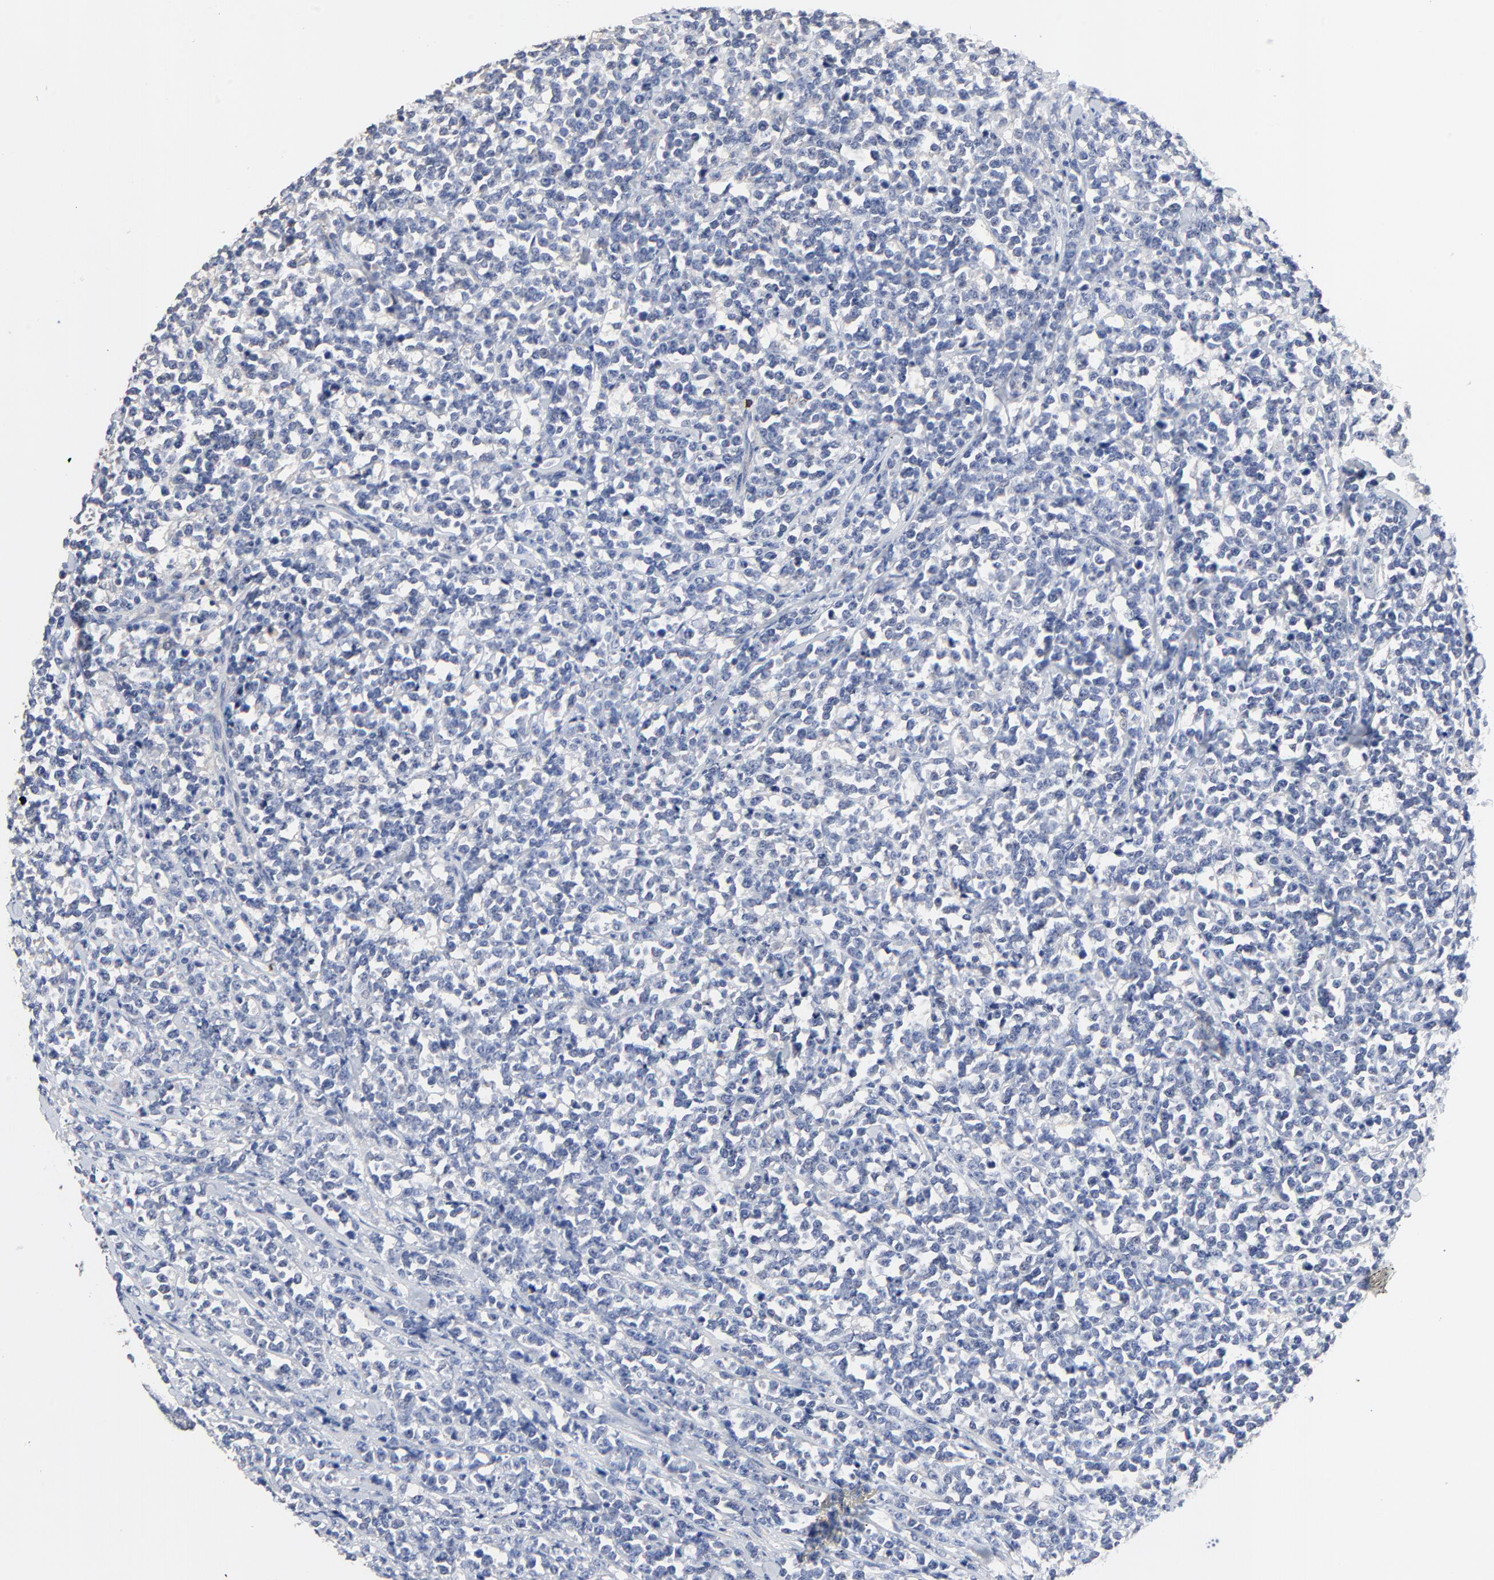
{"staining": {"intensity": "negative", "quantity": "none", "location": "none"}, "tissue": "lymphoma", "cell_type": "Tumor cells", "image_type": "cancer", "snomed": [{"axis": "morphology", "description": "Malignant lymphoma, non-Hodgkin's type, High grade"}, {"axis": "topography", "description": "Small intestine"}, {"axis": "topography", "description": "Colon"}], "caption": "IHC of high-grade malignant lymphoma, non-Hodgkin's type reveals no staining in tumor cells. Brightfield microscopy of immunohistochemistry (IHC) stained with DAB (brown) and hematoxylin (blue), captured at high magnification.", "gene": "FBXL5", "patient": {"sex": "male", "age": 8}}